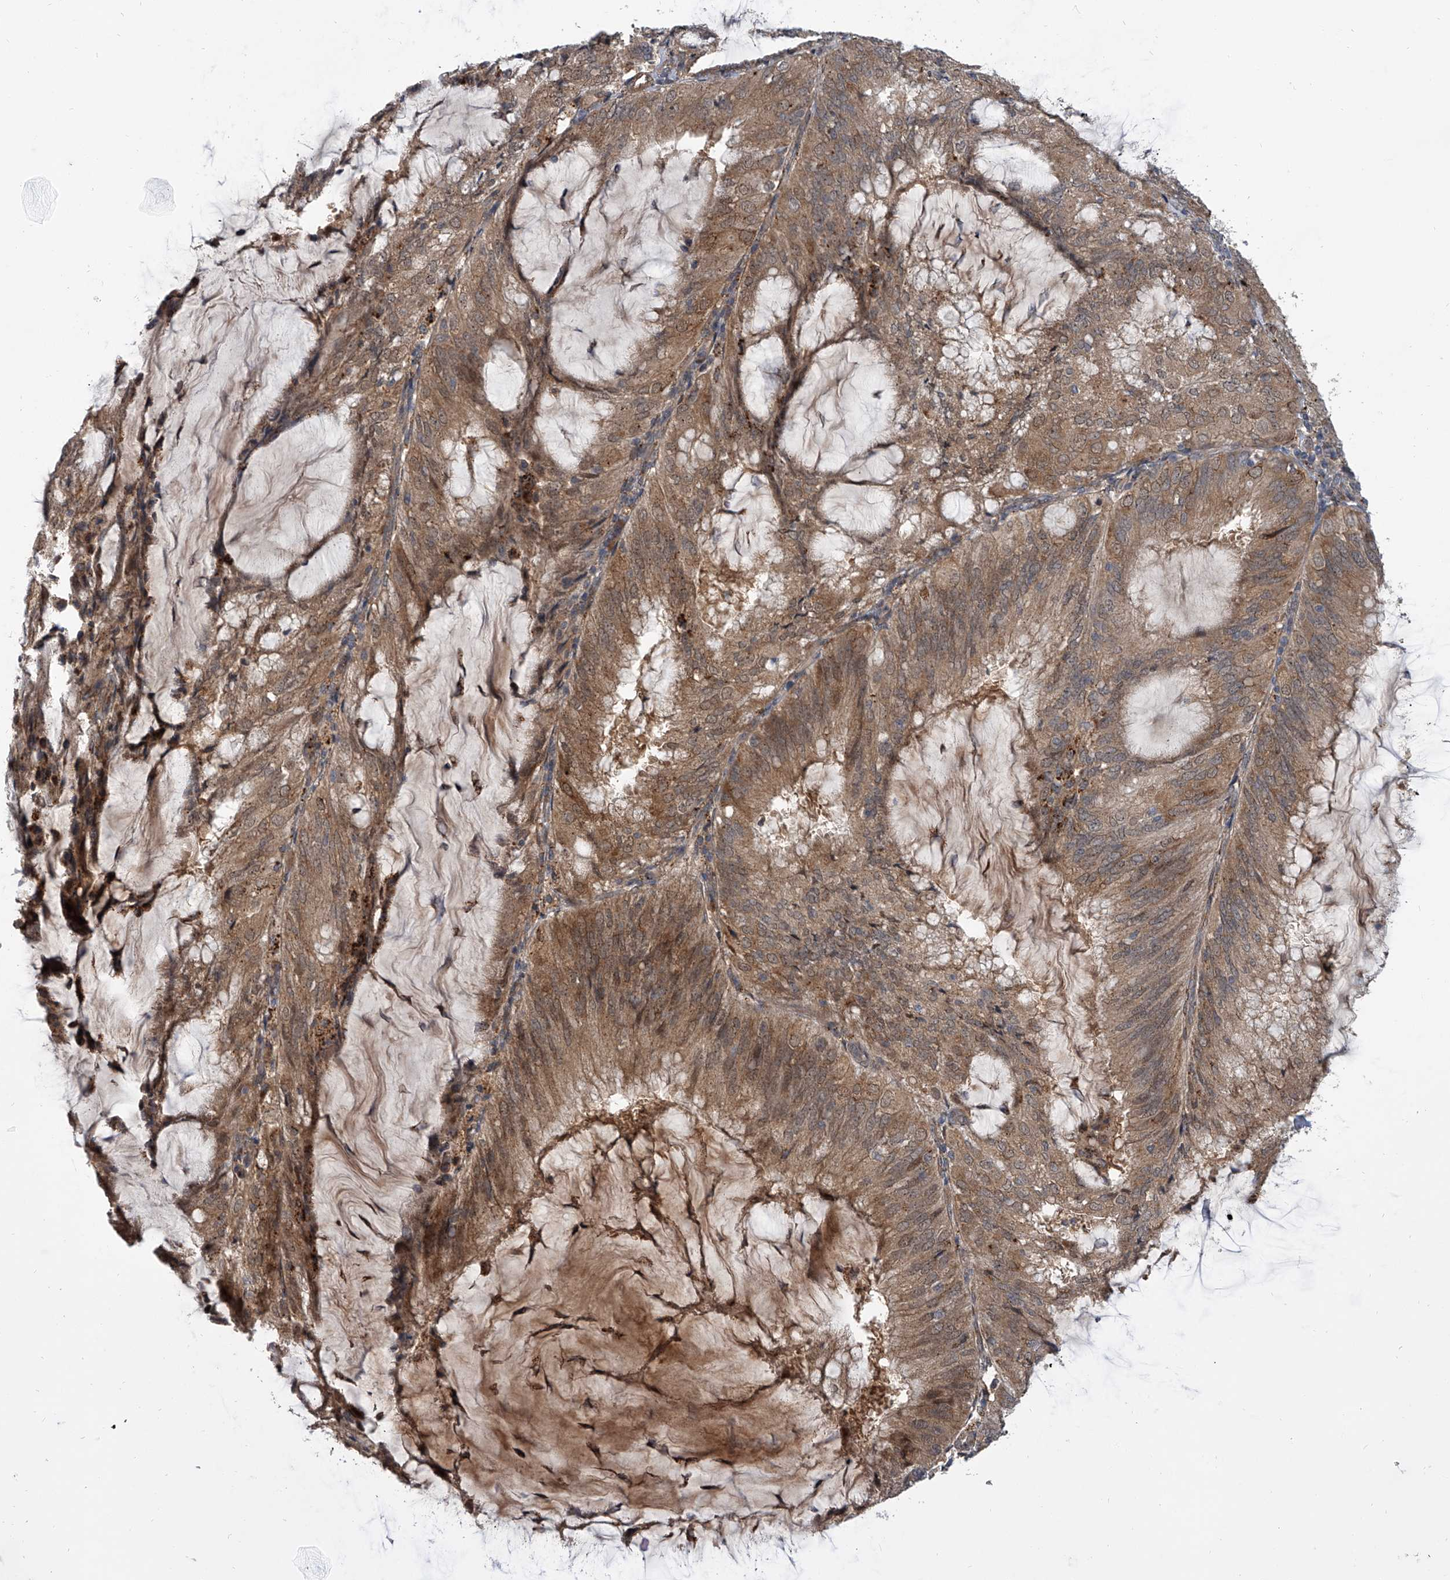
{"staining": {"intensity": "moderate", "quantity": ">75%", "location": "cytoplasmic/membranous"}, "tissue": "endometrial cancer", "cell_type": "Tumor cells", "image_type": "cancer", "snomed": [{"axis": "morphology", "description": "Adenocarcinoma, NOS"}, {"axis": "topography", "description": "Endometrium"}], "caption": "Immunohistochemistry staining of endometrial cancer, which shows medium levels of moderate cytoplasmic/membranous staining in approximately >75% of tumor cells indicating moderate cytoplasmic/membranous protein positivity. The staining was performed using DAB (3,3'-diaminobenzidine) (brown) for protein detection and nuclei were counterstained in hematoxylin (blue).", "gene": "GEMIN8", "patient": {"sex": "female", "age": 81}}